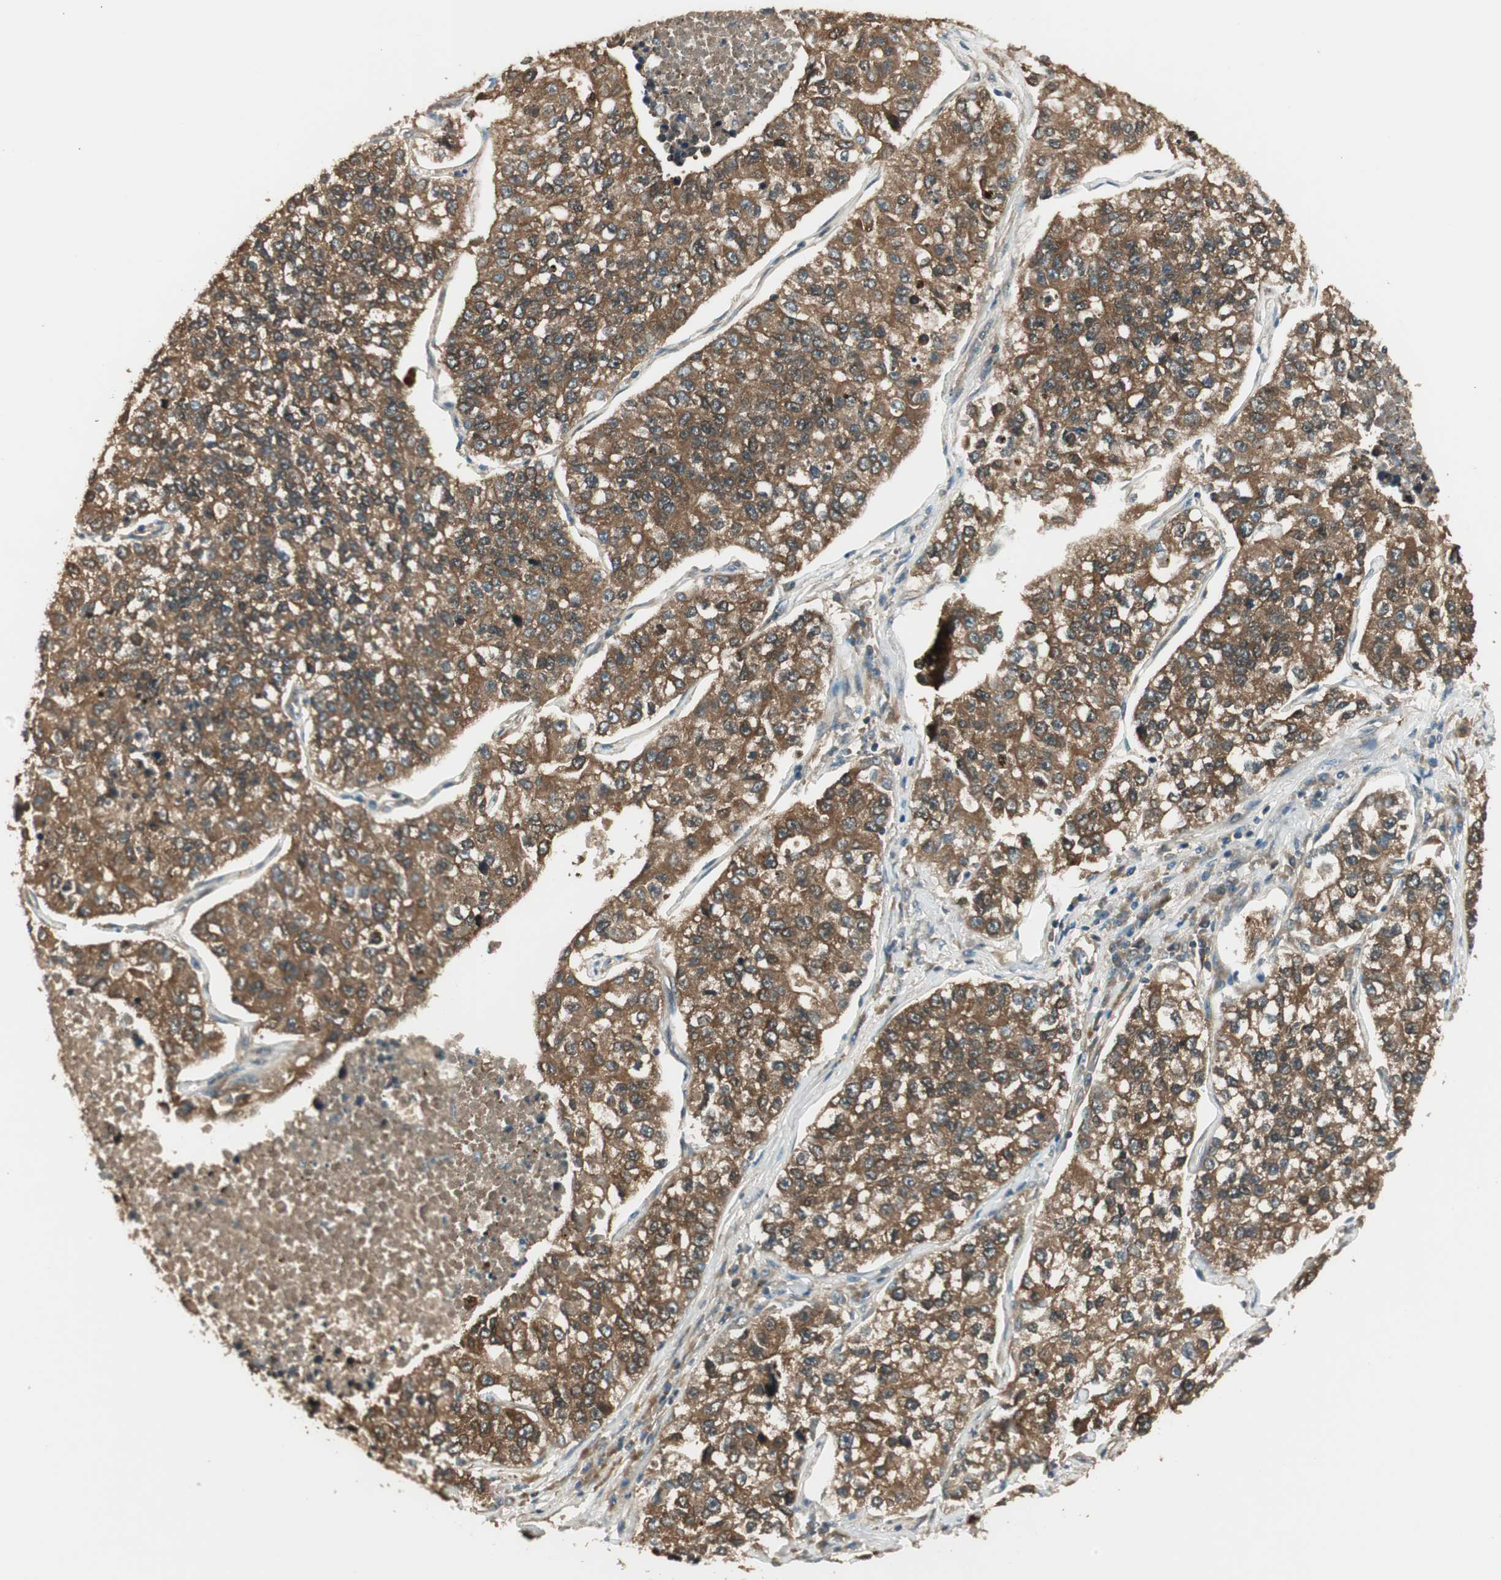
{"staining": {"intensity": "strong", "quantity": ">75%", "location": "cytoplasmic/membranous"}, "tissue": "lung cancer", "cell_type": "Tumor cells", "image_type": "cancer", "snomed": [{"axis": "morphology", "description": "Adenocarcinoma, NOS"}, {"axis": "topography", "description": "Lung"}], "caption": "The photomicrograph demonstrates a brown stain indicating the presence of a protein in the cytoplasmic/membranous of tumor cells in lung adenocarcinoma. The protein of interest is stained brown, and the nuclei are stained in blue (DAB (3,3'-diaminobenzidine) IHC with brightfield microscopy, high magnification).", "gene": "PFDN5", "patient": {"sex": "male", "age": 49}}